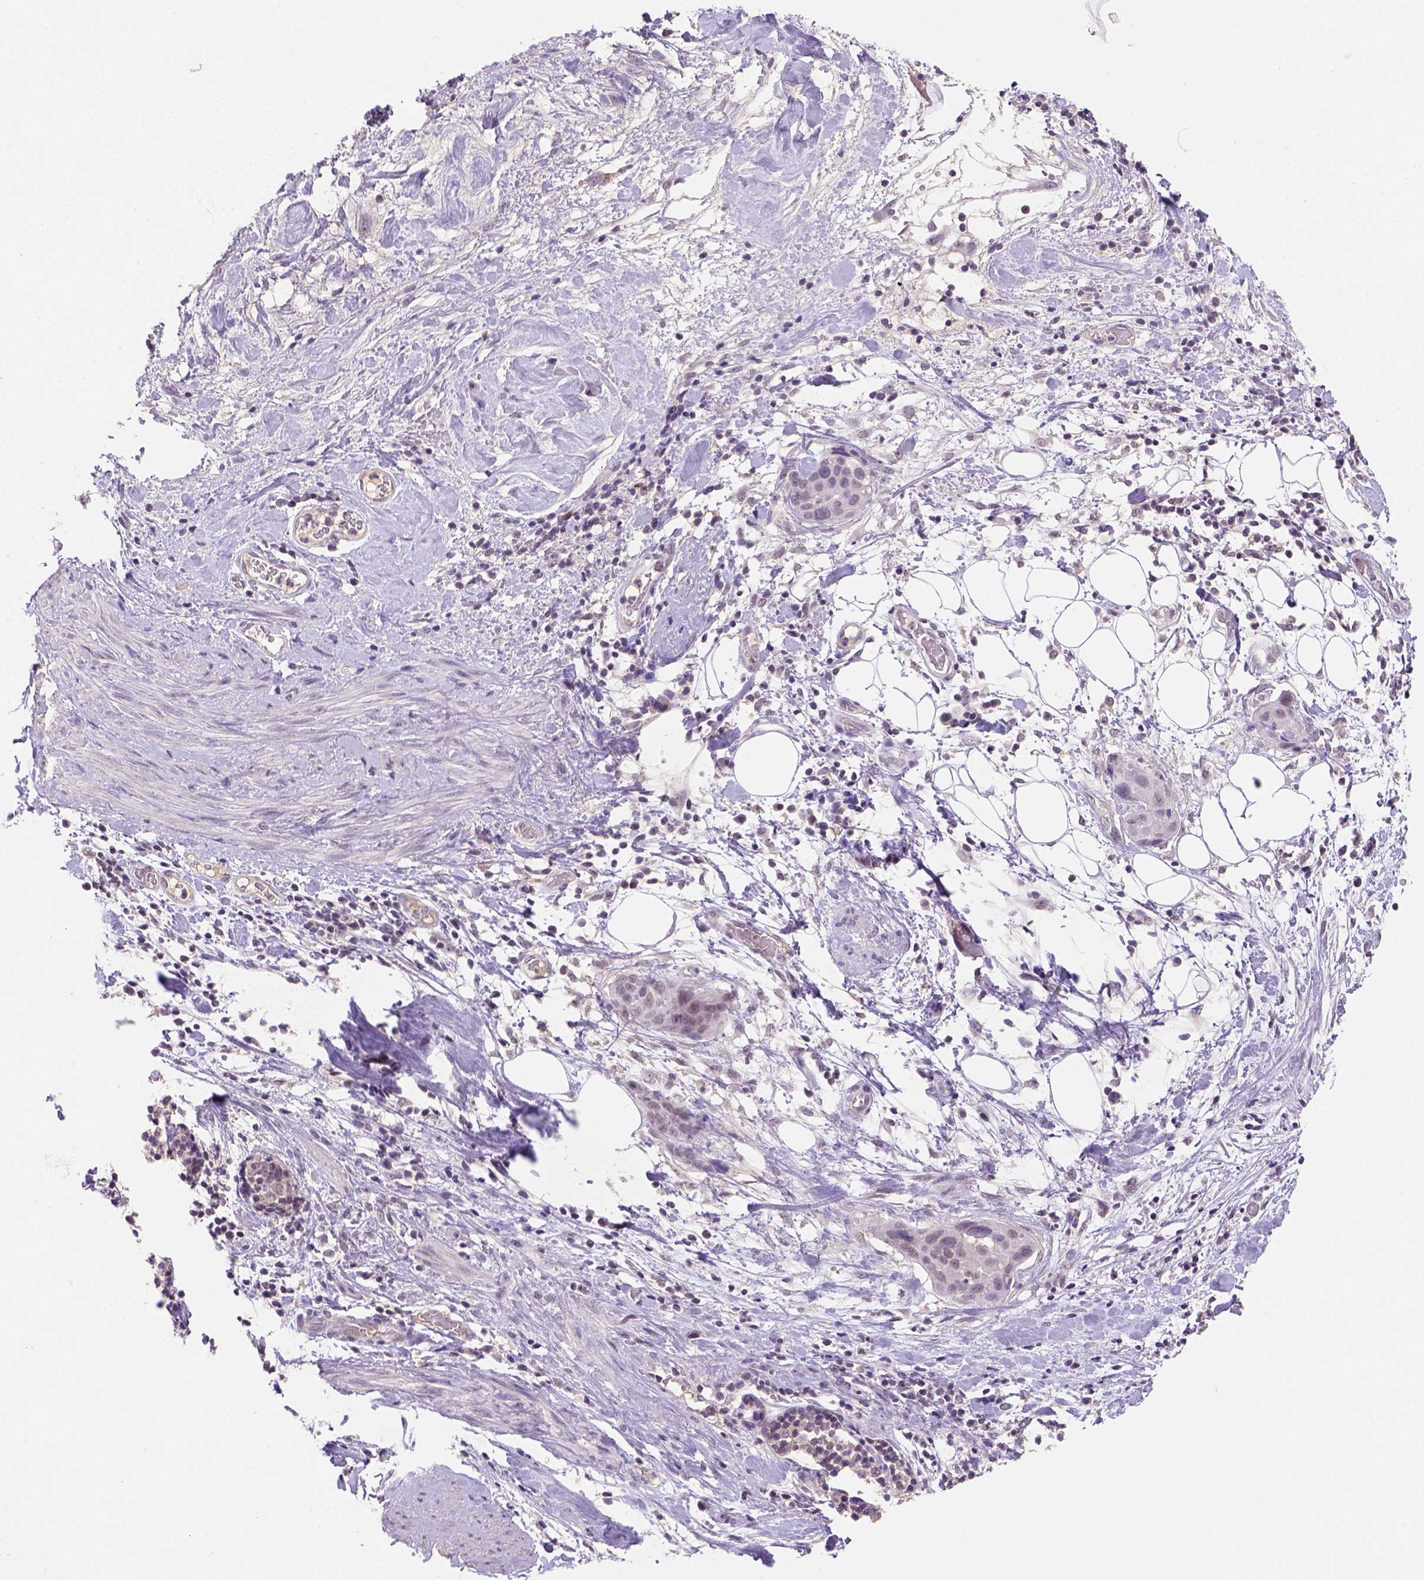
{"staining": {"intensity": "weak", "quantity": ">75%", "location": "cytoplasmic/membranous,nuclear"}, "tissue": "cervical cancer", "cell_type": "Tumor cells", "image_type": "cancer", "snomed": [{"axis": "morphology", "description": "Squamous cell carcinoma, NOS"}, {"axis": "topography", "description": "Cervix"}], "caption": "Protein expression analysis of human cervical squamous cell carcinoma reveals weak cytoplasmic/membranous and nuclear positivity in about >75% of tumor cells. The staining was performed using DAB to visualize the protein expression in brown, while the nuclei were stained in blue with hematoxylin (Magnification: 20x).", "gene": "SCML4", "patient": {"sex": "female", "age": 39}}